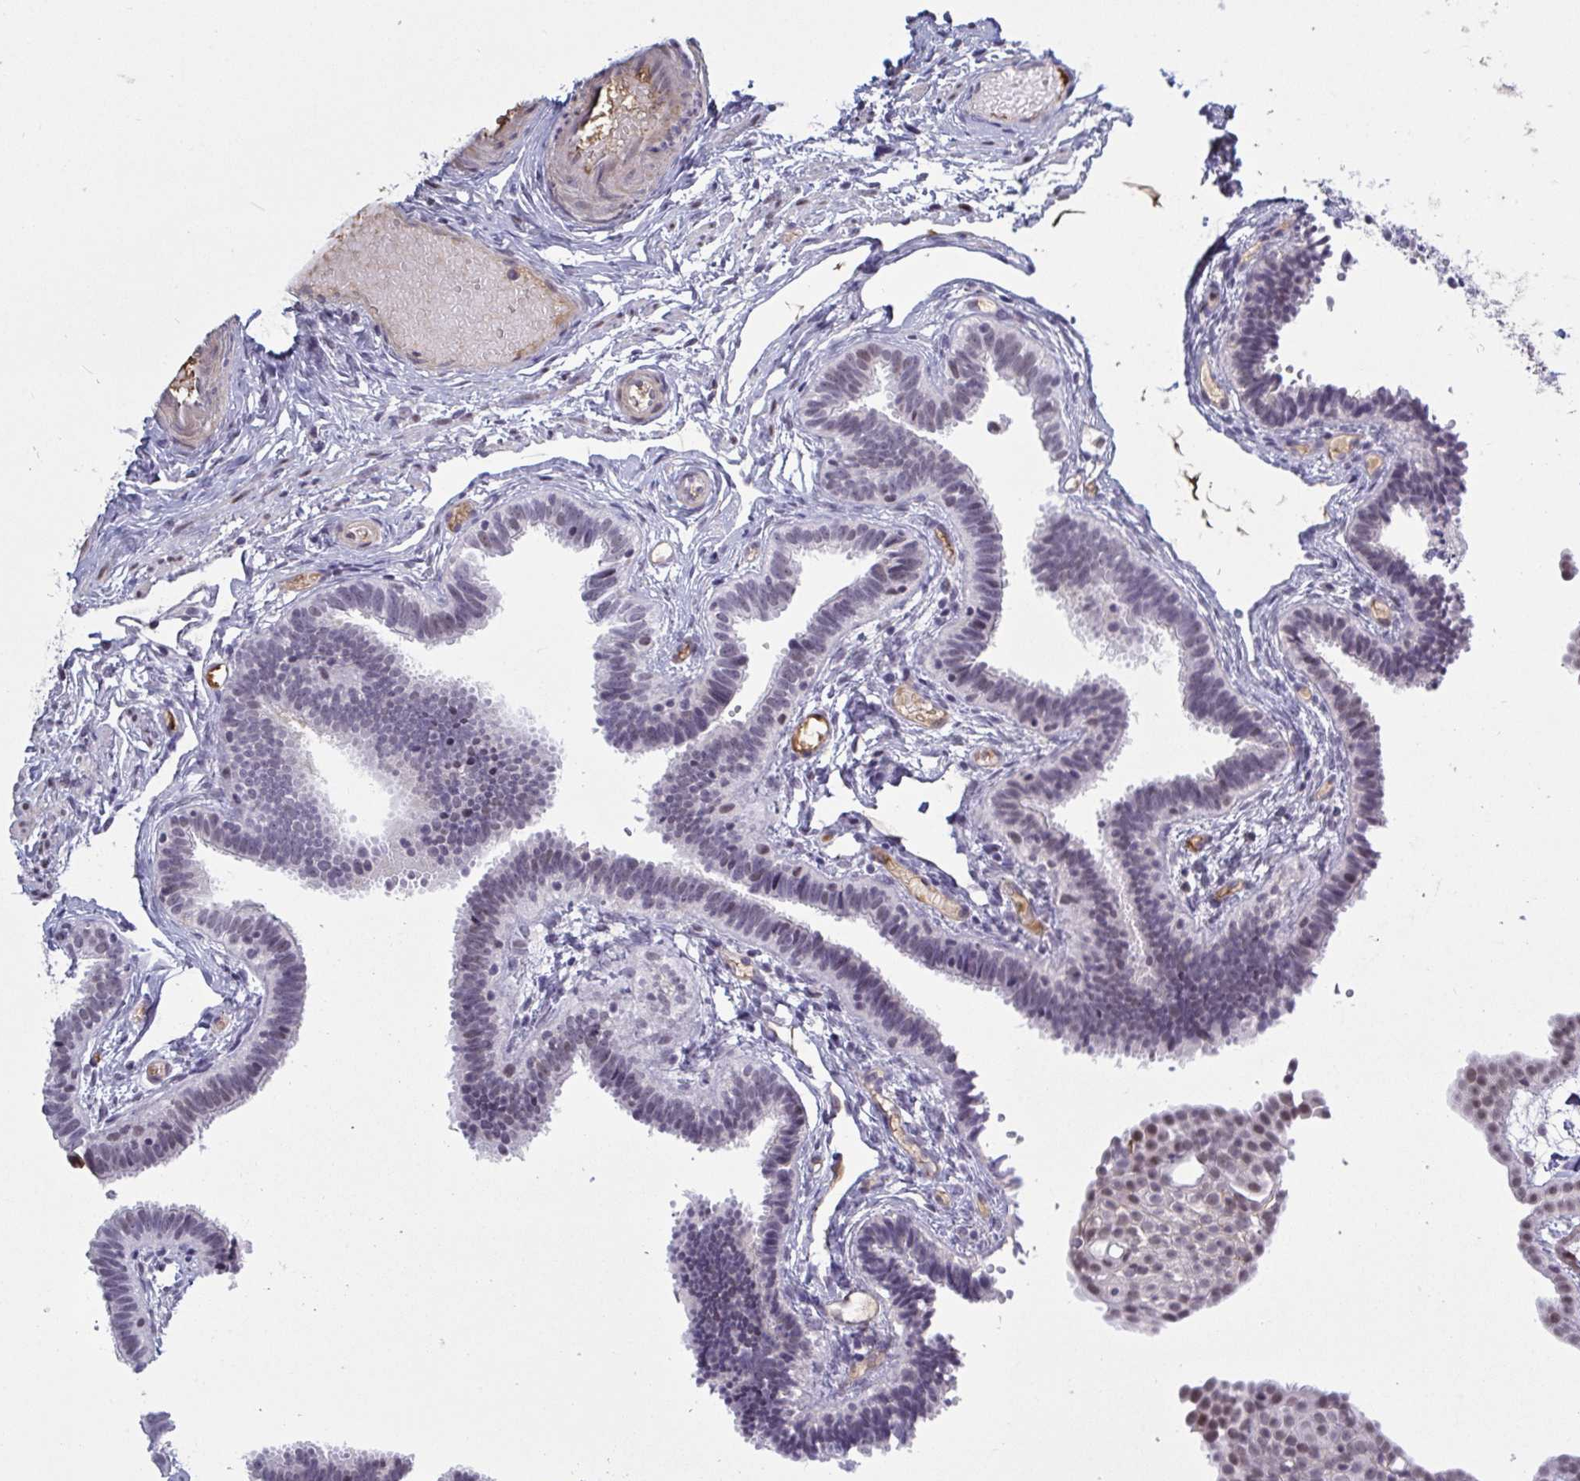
{"staining": {"intensity": "weak", "quantity": "<25%", "location": "nuclear"}, "tissue": "fallopian tube", "cell_type": "Glandular cells", "image_type": "normal", "snomed": [{"axis": "morphology", "description": "Normal tissue, NOS"}, {"axis": "topography", "description": "Fallopian tube"}], "caption": "A high-resolution histopathology image shows IHC staining of unremarkable fallopian tube, which reveals no significant positivity in glandular cells. (Immunohistochemistry (ihc), brightfield microscopy, high magnification).", "gene": "BCL7B", "patient": {"sex": "female", "age": 37}}